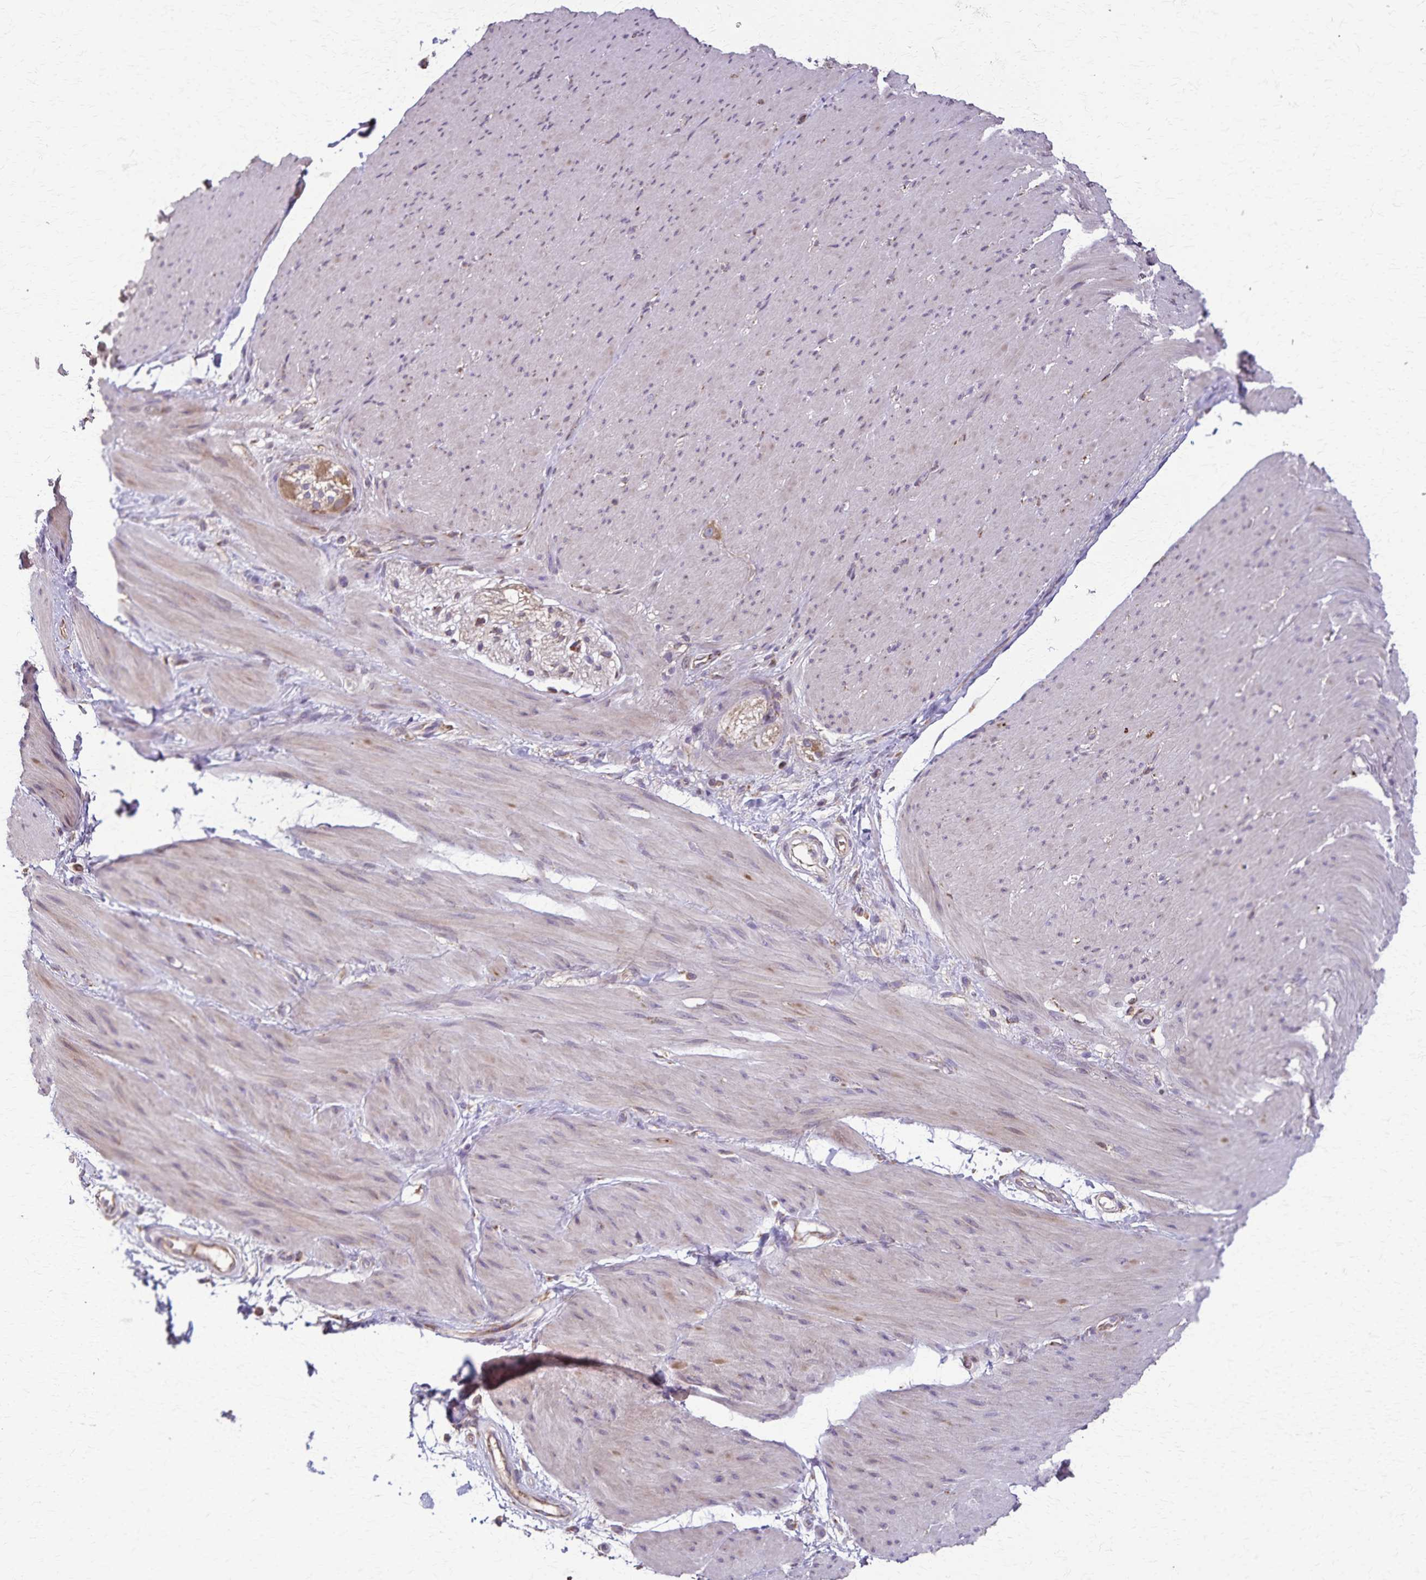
{"staining": {"intensity": "weak", "quantity": "<25%", "location": "cytoplasmic/membranous"}, "tissue": "smooth muscle", "cell_type": "Smooth muscle cells", "image_type": "normal", "snomed": [{"axis": "morphology", "description": "Normal tissue, NOS"}, {"axis": "topography", "description": "Smooth muscle"}, {"axis": "topography", "description": "Rectum"}], "caption": "There is no significant positivity in smooth muscle cells of smooth muscle. Nuclei are stained in blue.", "gene": "RNF10", "patient": {"sex": "male", "age": 53}}